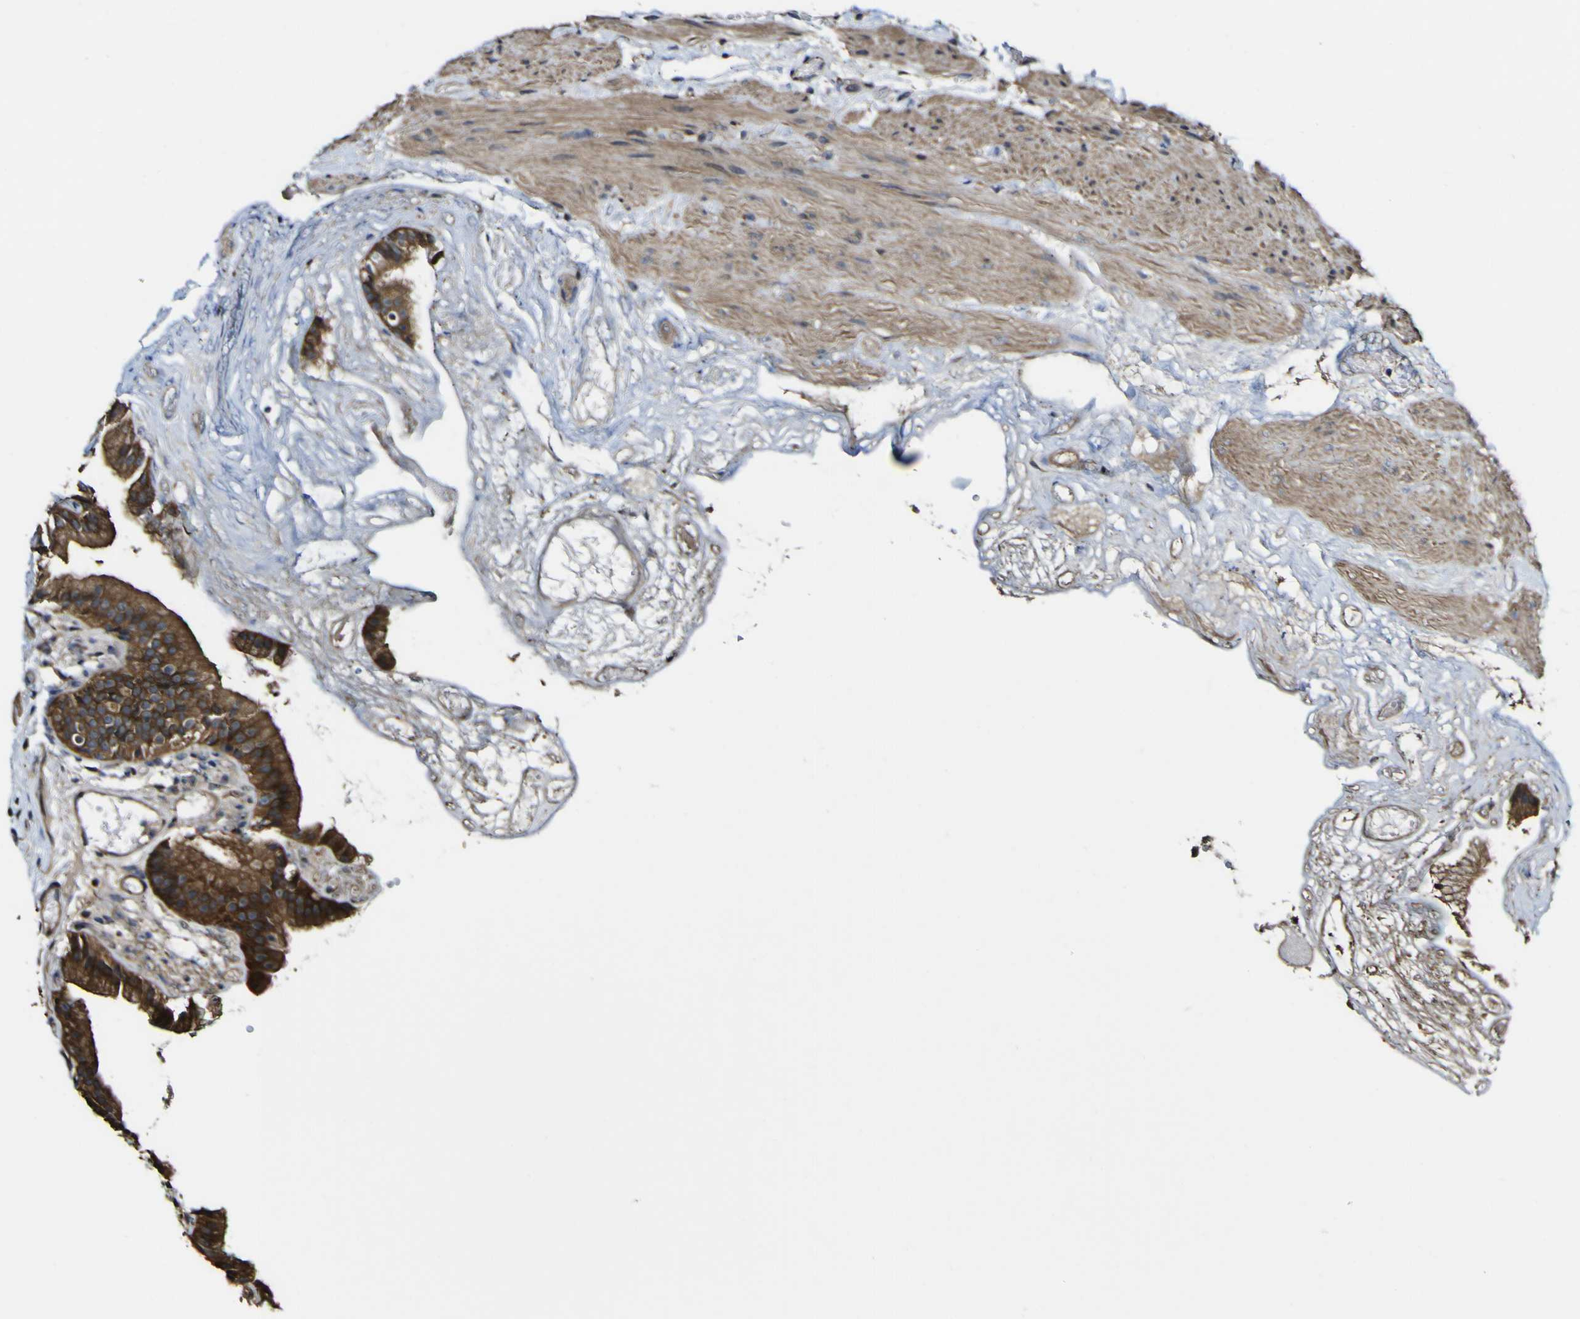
{"staining": {"intensity": "strong", "quantity": ">75%", "location": "cytoplasmic/membranous"}, "tissue": "gallbladder", "cell_type": "Glandular cells", "image_type": "normal", "snomed": [{"axis": "morphology", "description": "Normal tissue, NOS"}, {"axis": "topography", "description": "Gallbladder"}], "caption": "Protein expression analysis of normal gallbladder demonstrates strong cytoplasmic/membranous expression in about >75% of glandular cells.", "gene": "NAALADL2", "patient": {"sex": "female", "age": 26}}